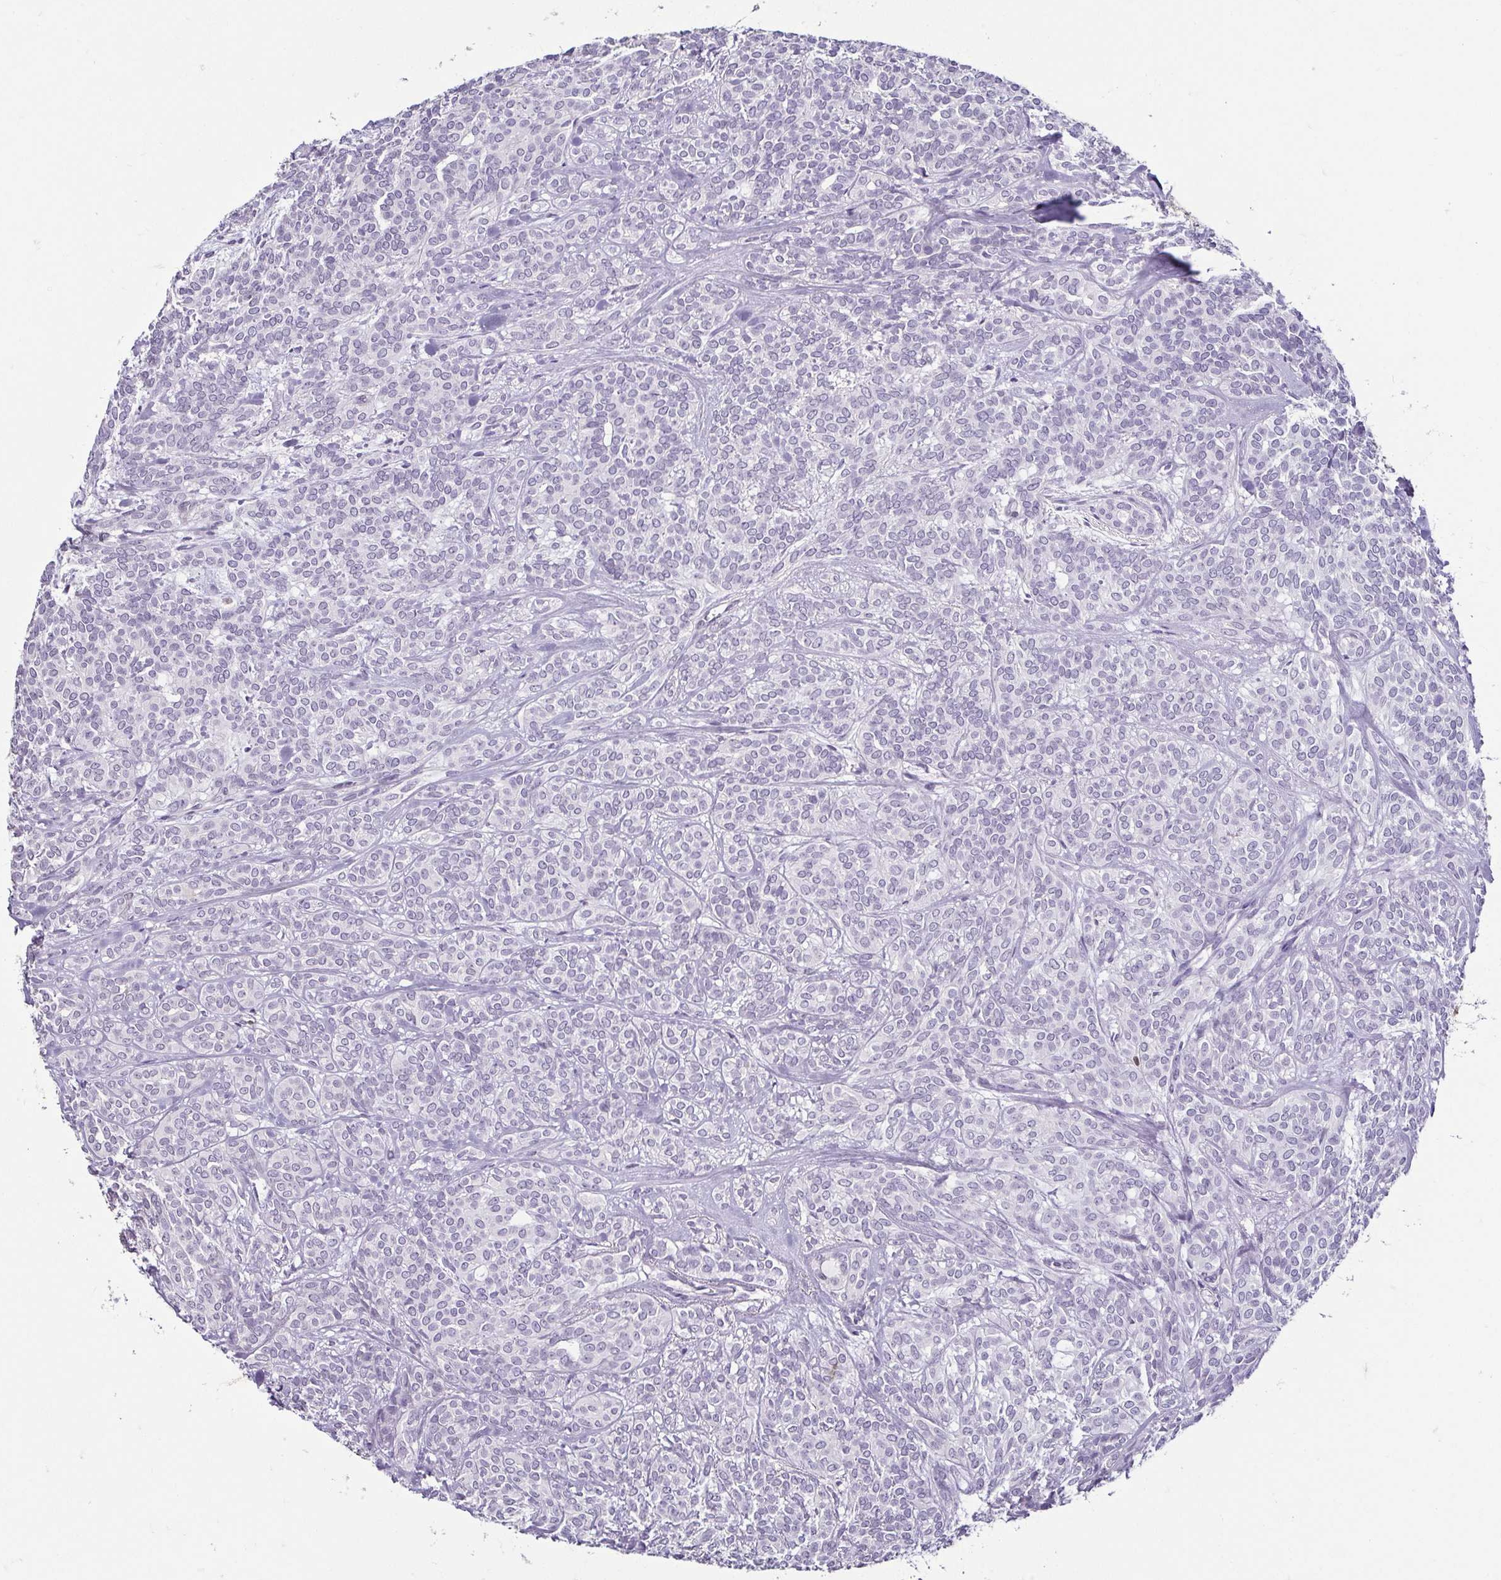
{"staining": {"intensity": "negative", "quantity": "none", "location": "none"}, "tissue": "head and neck cancer", "cell_type": "Tumor cells", "image_type": "cancer", "snomed": [{"axis": "morphology", "description": "Adenocarcinoma, NOS"}, {"axis": "topography", "description": "Head-Neck"}], "caption": "DAB immunohistochemical staining of human head and neck cancer (adenocarcinoma) demonstrates no significant positivity in tumor cells.", "gene": "HOPX", "patient": {"sex": "female", "age": 57}}